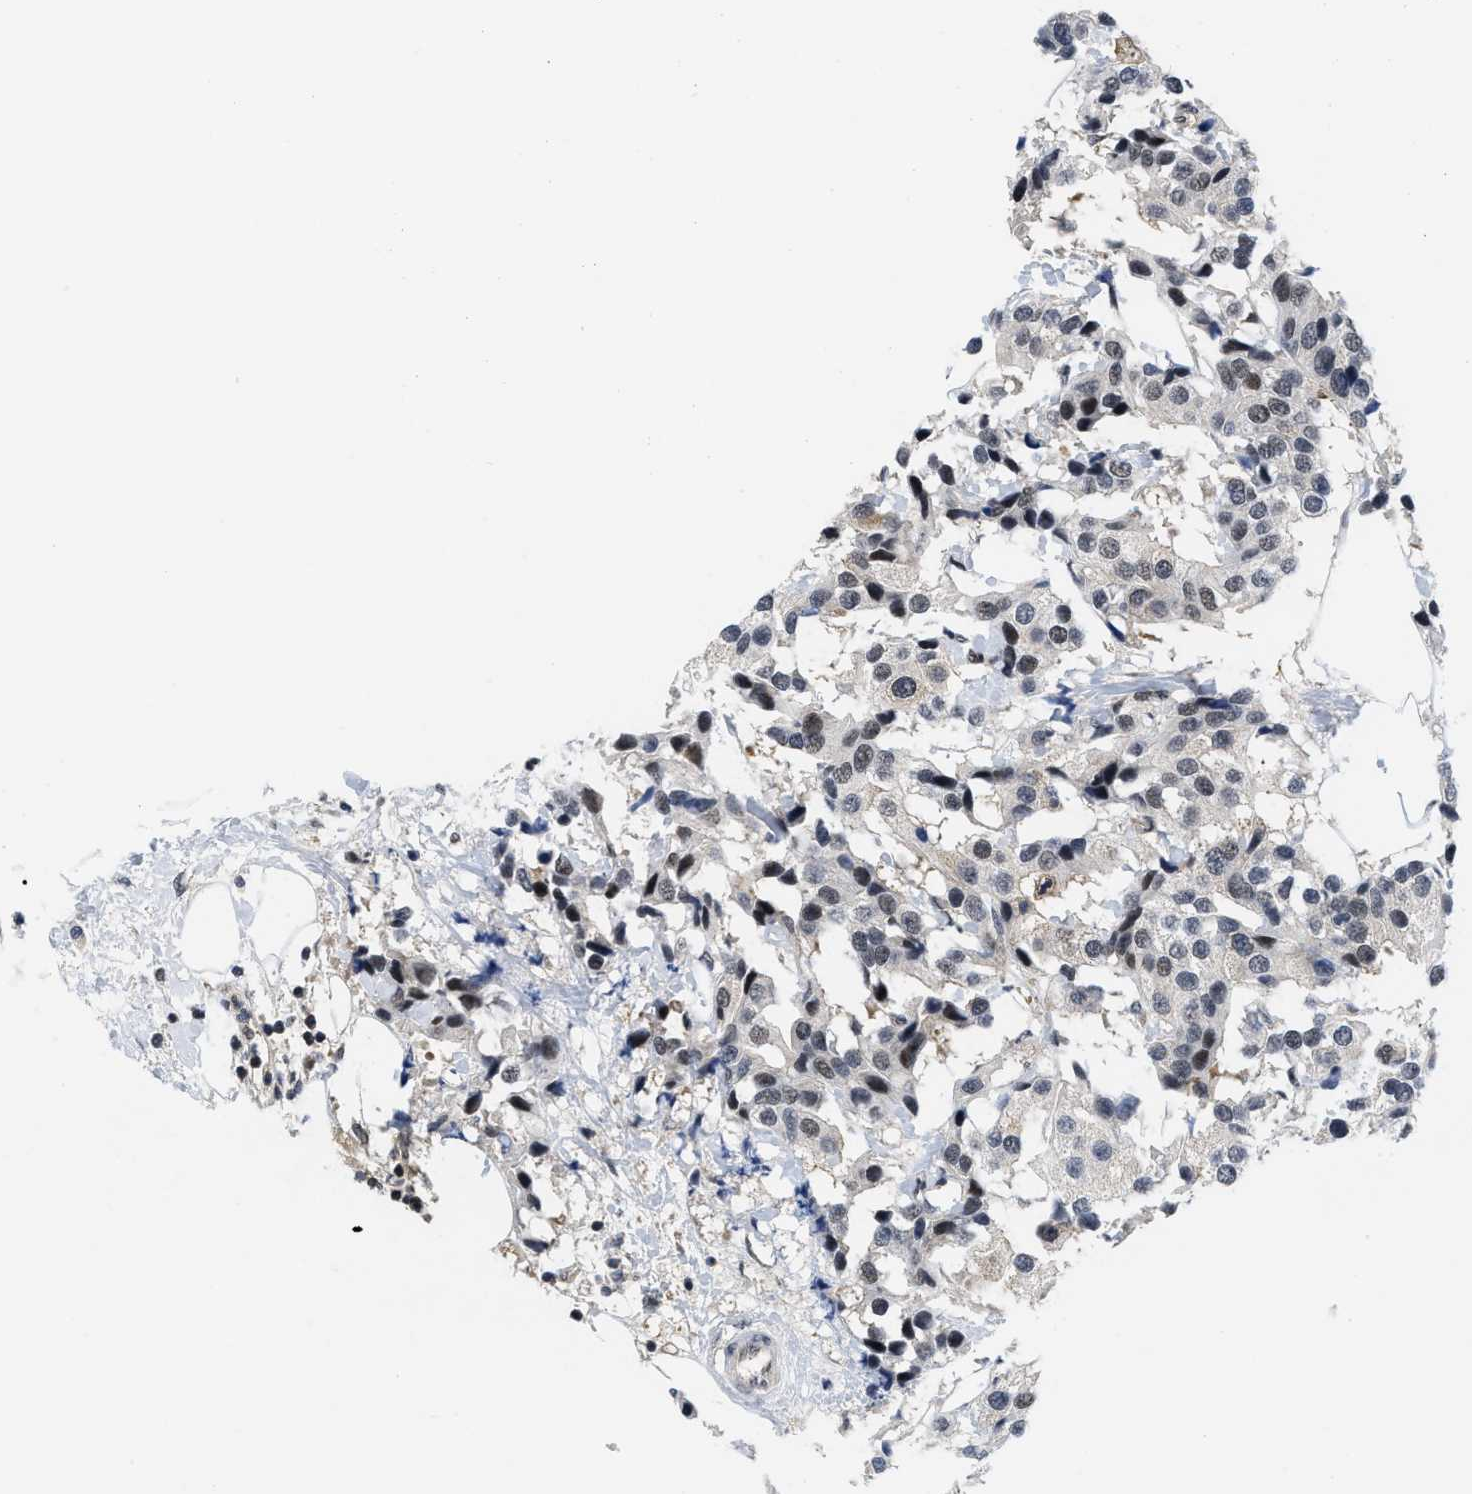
{"staining": {"intensity": "weak", "quantity": ">75%", "location": "nuclear"}, "tissue": "breast cancer", "cell_type": "Tumor cells", "image_type": "cancer", "snomed": [{"axis": "morphology", "description": "Normal tissue, NOS"}, {"axis": "morphology", "description": "Duct carcinoma"}, {"axis": "topography", "description": "Breast"}], "caption": "Immunohistochemistry (IHC) of breast cancer (infiltrating ductal carcinoma) reveals low levels of weak nuclear expression in approximately >75% of tumor cells.", "gene": "HIF1A", "patient": {"sex": "female", "age": 39}}